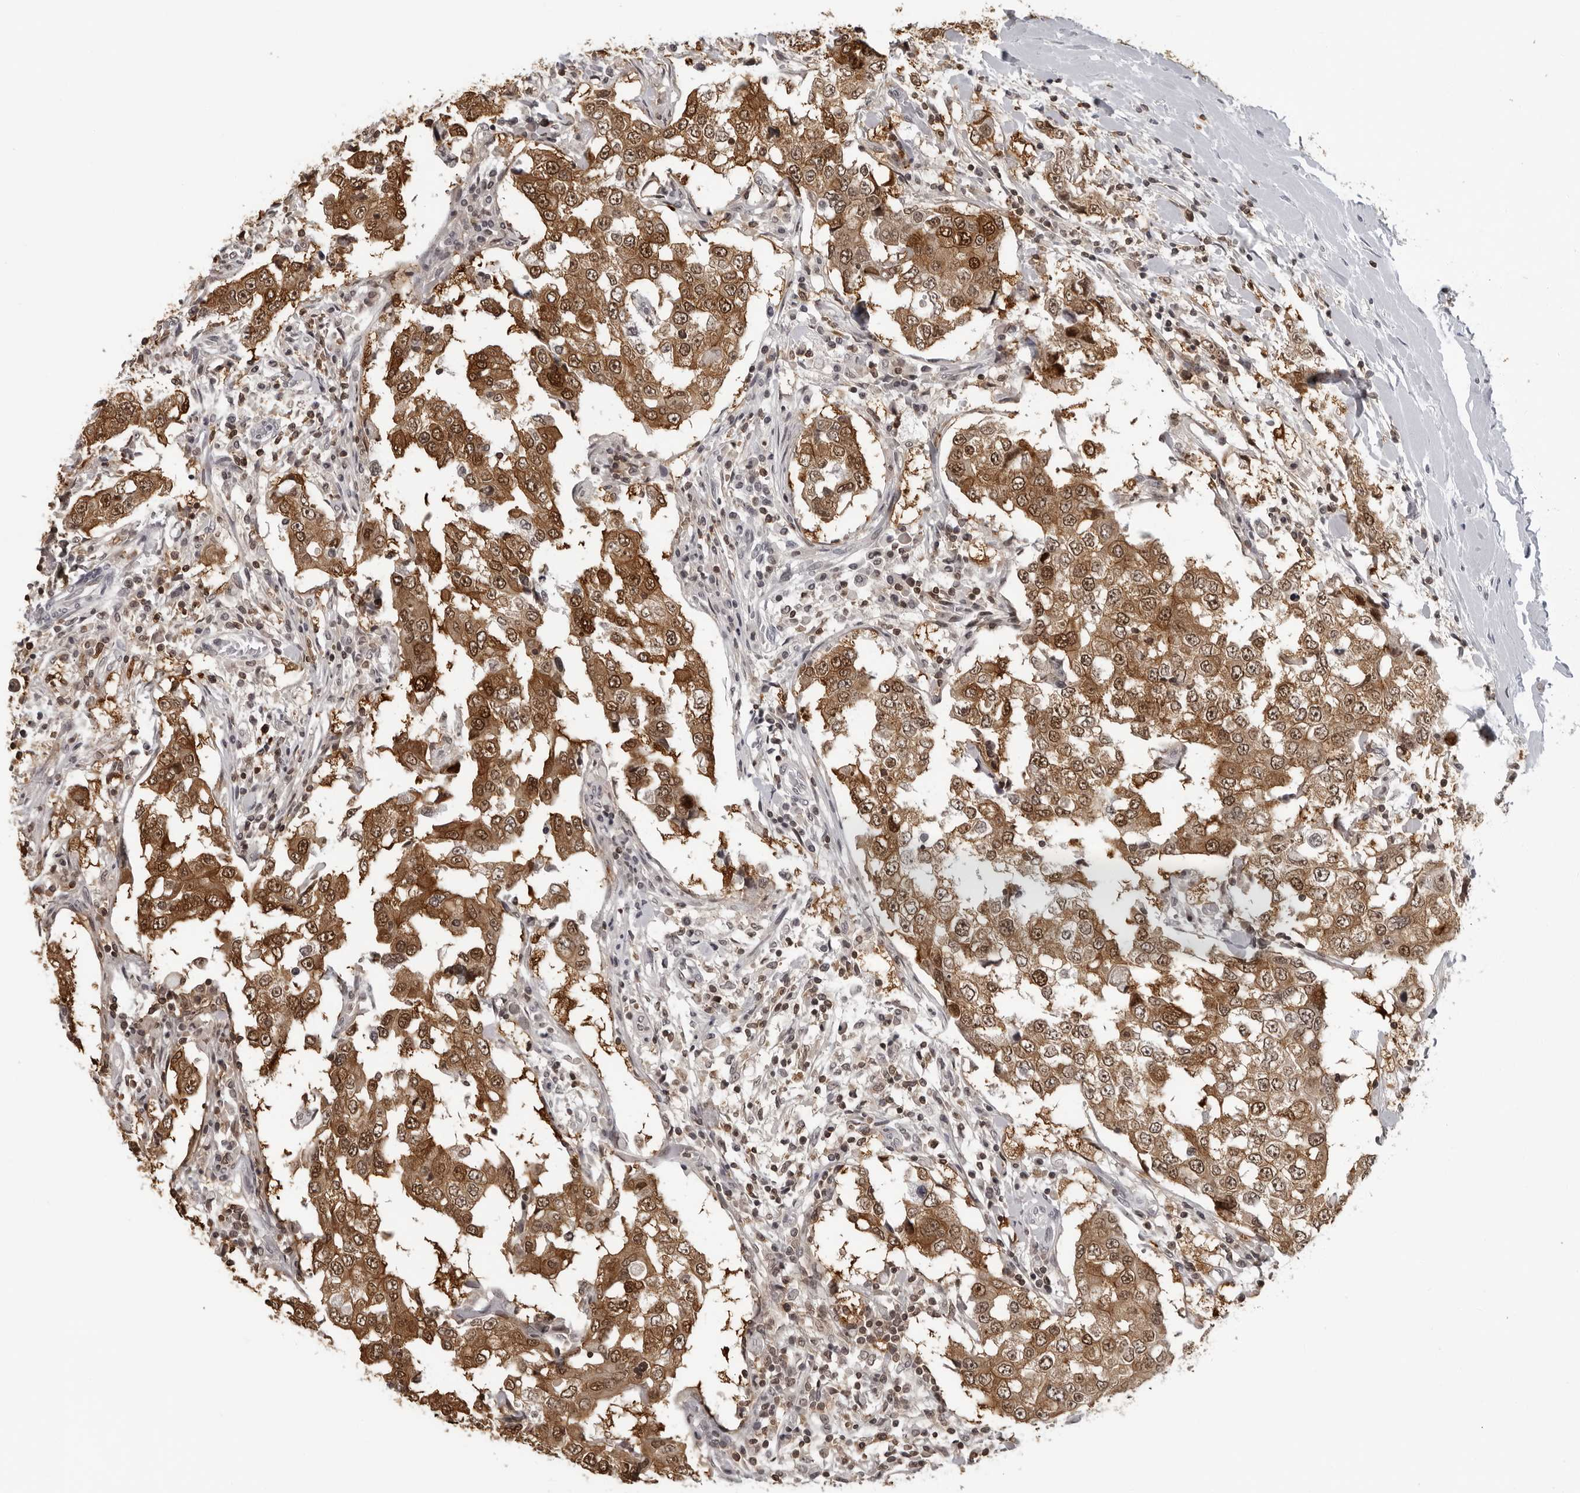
{"staining": {"intensity": "moderate", "quantity": ">75%", "location": "cytoplasmic/membranous,nuclear"}, "tissue": "breast cancer", "cell_type": "Tumor cells", "image_type": "cancer", "snomed": [{"axis": "morphology", "description": "Duct carcinoma"}, {"axis": "topography", "description": "Breast"}], "caption": "IHC staining of breast invasive ductal carcinoma, which exhibits medium levels of moderate cytoplasmic/membranous and nuclear expression in about >75% of tumor cells indicating moderate cytoplasmic/membranous and nuclear protein expression. The staining was performed using DAB (brown) for protein detection and nuclei were counterstained in hematoxylin (blue).", "gene": "HSPH1", "patient": {"sex": "female", "age": 27}}